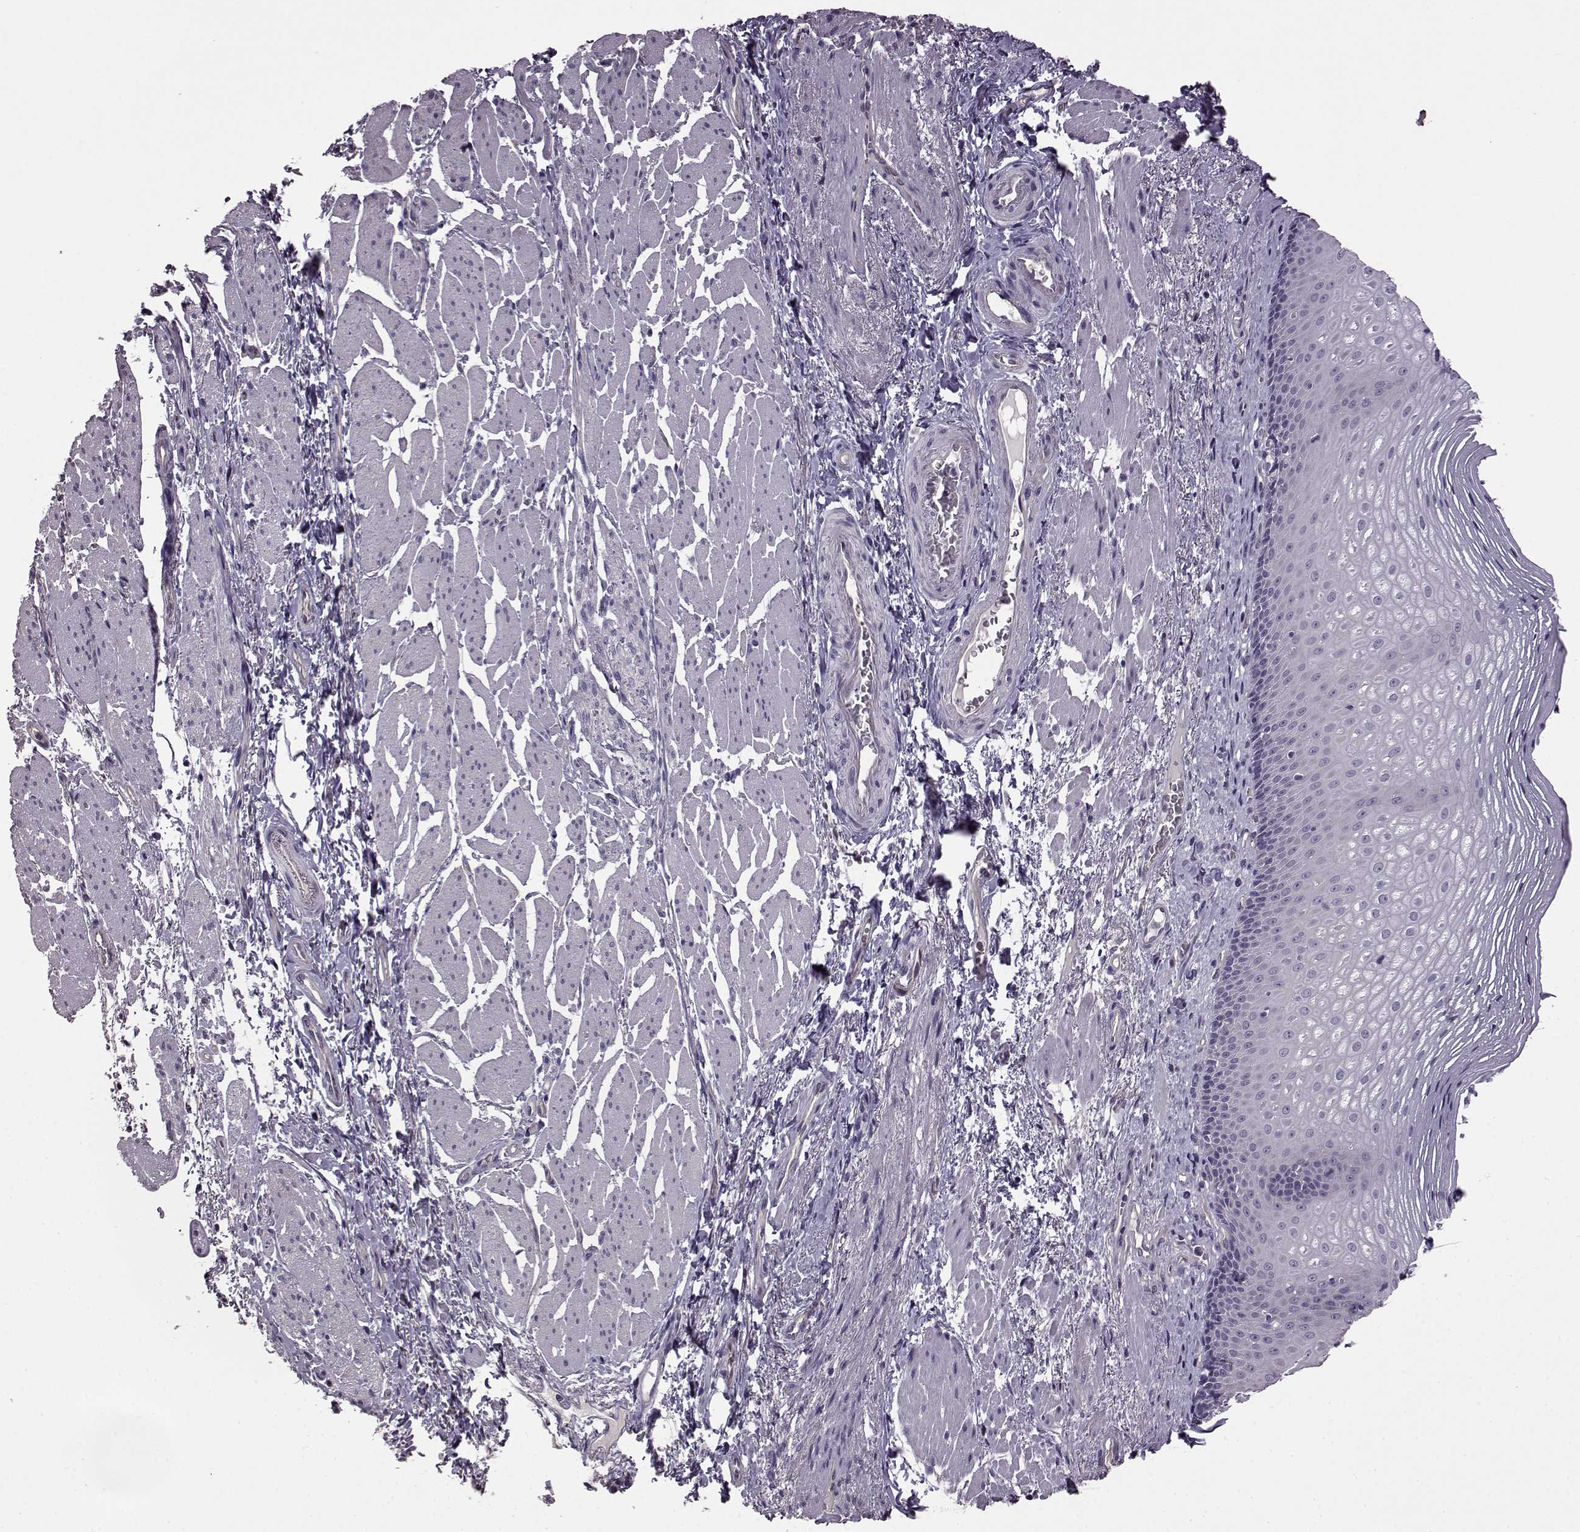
{"staining": {"intensity": "negative", "quantity": "none", "location": "none"}, "tissue": "esophagus", "cell_type": "Squamous epithelial cells", "image_type": "normal", "snomed": [{"axis": "morphology", "description": "Normal tissue, NOS"}, {"axis": "topography", "description": "Esophagus"}], "caption": "Immunohistochemistry (IHC) micrograph of benign esophagus stained for a protein (brown), which reveals no staining in squamous epithelial cells.", "gene": "EDDM3B", "patient": {"sex": "male", "age": 76}}